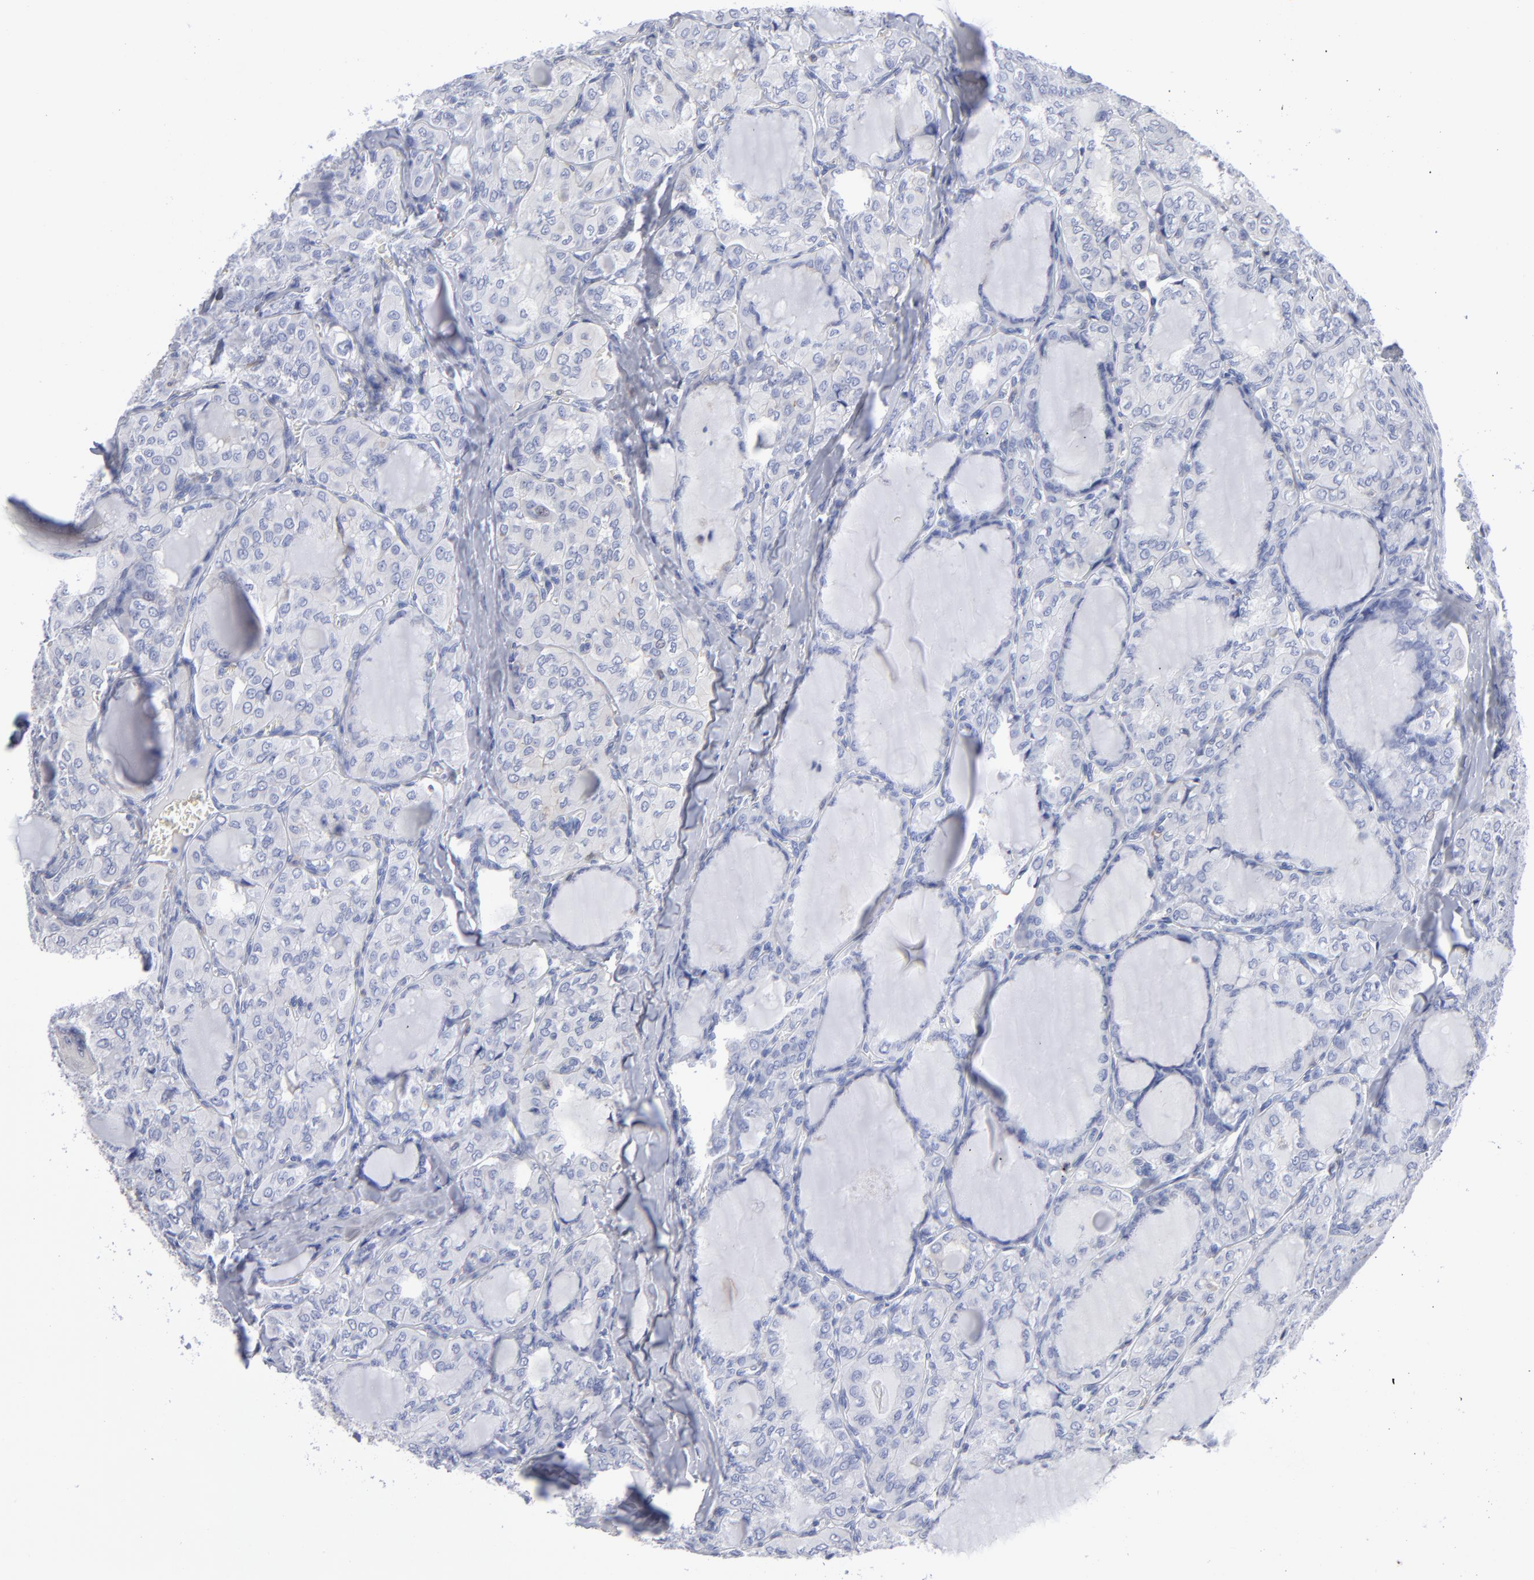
{"staining": {"intensity": "negative", "quantity": "none", "location": "none"}, "tissue": "thyroid cancer", "cell_type": "Tumor cells", "image_type": "cancer", "snomed": [{"axis": "morphology", "description": "Papillary adenocarcinoma, NOS"}, {"axis": "topography", "description": "Thyroid gland"}], "caption": "The photomicrograph exhibits no staining of tumor cells in thyroid cancer (papillary adenocarcinoma). (Immunohistochemistry, brightfield microscopy, high magnification).", "gene": "LAT2", "patient": {"sex": "male", "age": 20}}